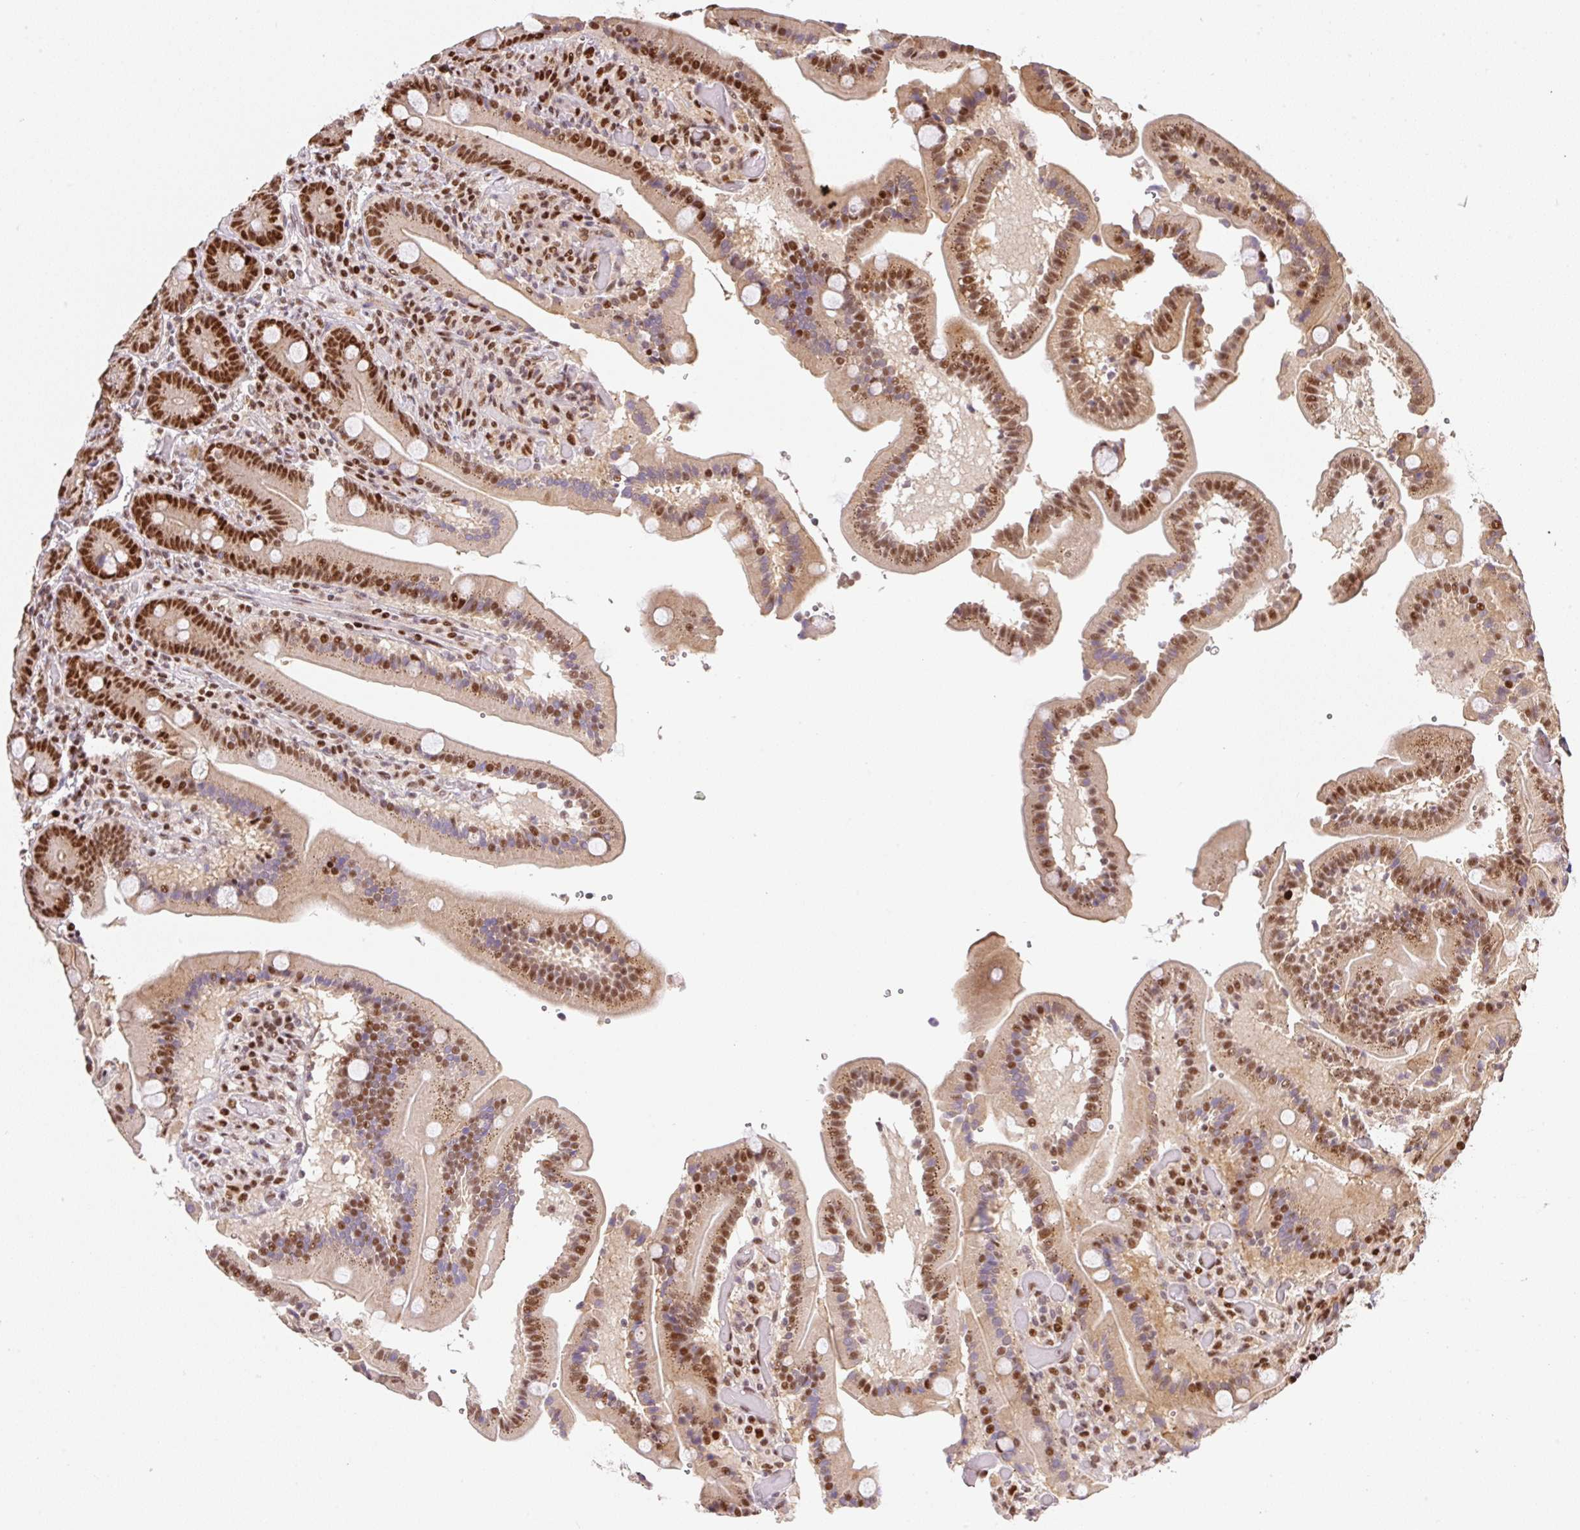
{"staining": {"intensity": "strong", "quantity": ">75%", "location": "nuclear"}, "tissue": "duodenum", "cell_type": "Glandular cells", "image_type": "normal", "snomed": [{"axis": "morphology", "description": "Normal tissue, NOS"}, {"axis": "topography", "description": "Duodenum"}], "caption": "High-power microscopy captured an IHC image of normal duodenum, revealing strong nuclear positivity in approximately >75% of glandular cells.", "gene": "GPR139", "patient": {"sex": "female", "age": 62}}